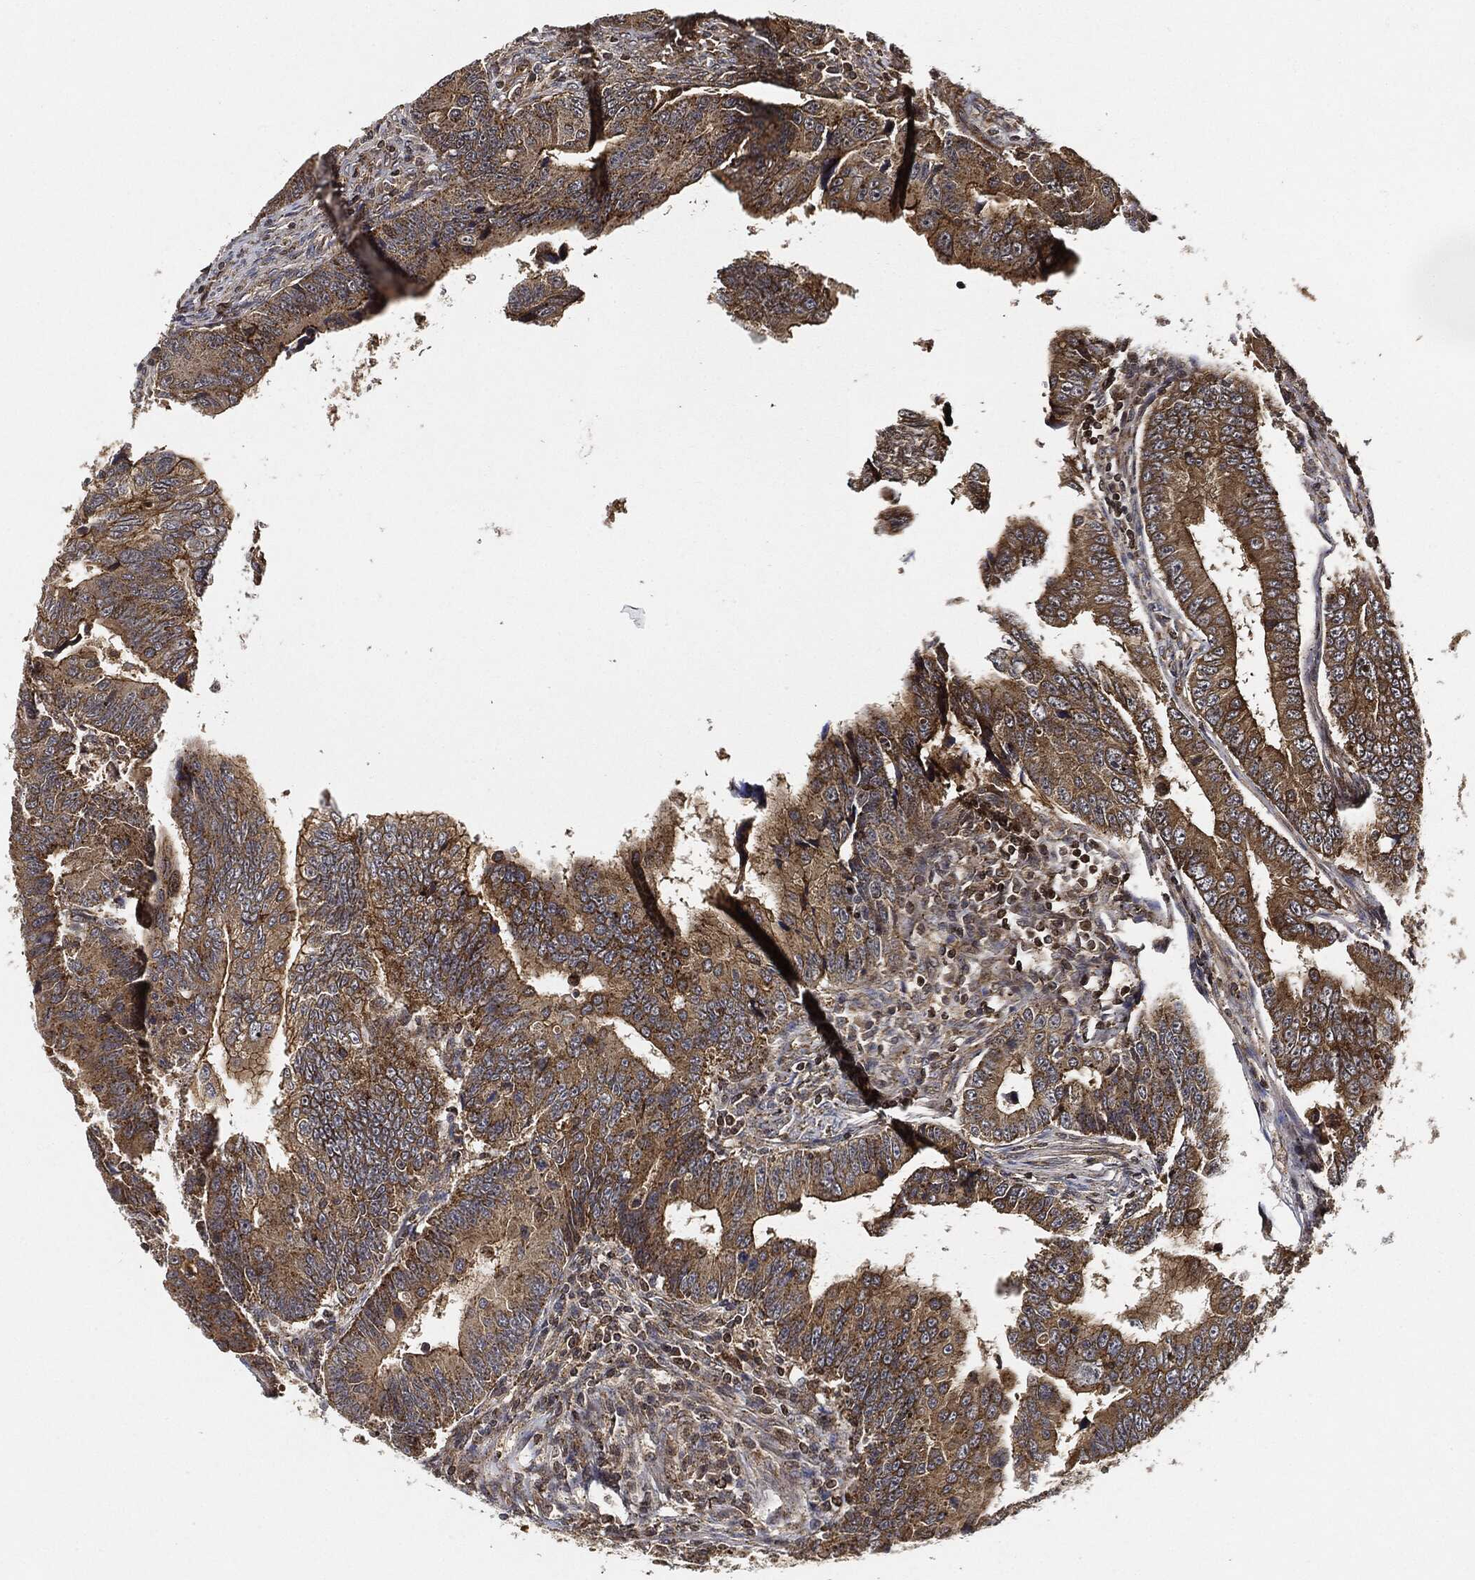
{"staining": {"intensity": "moderate", "quantity": "25%-75%", "location": "cytoplasmic/membranous"}, "tissue": "colorectal cancer", "cell_type": "Tumor cells", "image_type": "cancer", "snomed": [{"axis": "morphology", "description": "Adenocarcinoma, NOS"}, {"axis": "topography", "description": "Colon"}], "caption": "Immunohistochemistry (IHC) micrograph of human colorectal cancer (adenocarcinoma) stained for a protein (brown), which demonstrates medium levels of moderate cytoplasmic/membranous positivity in approximately 25%-75% of tumor cells.", "gene": "MAP3K3", "patient": {"sex": "female", "age": 72}}